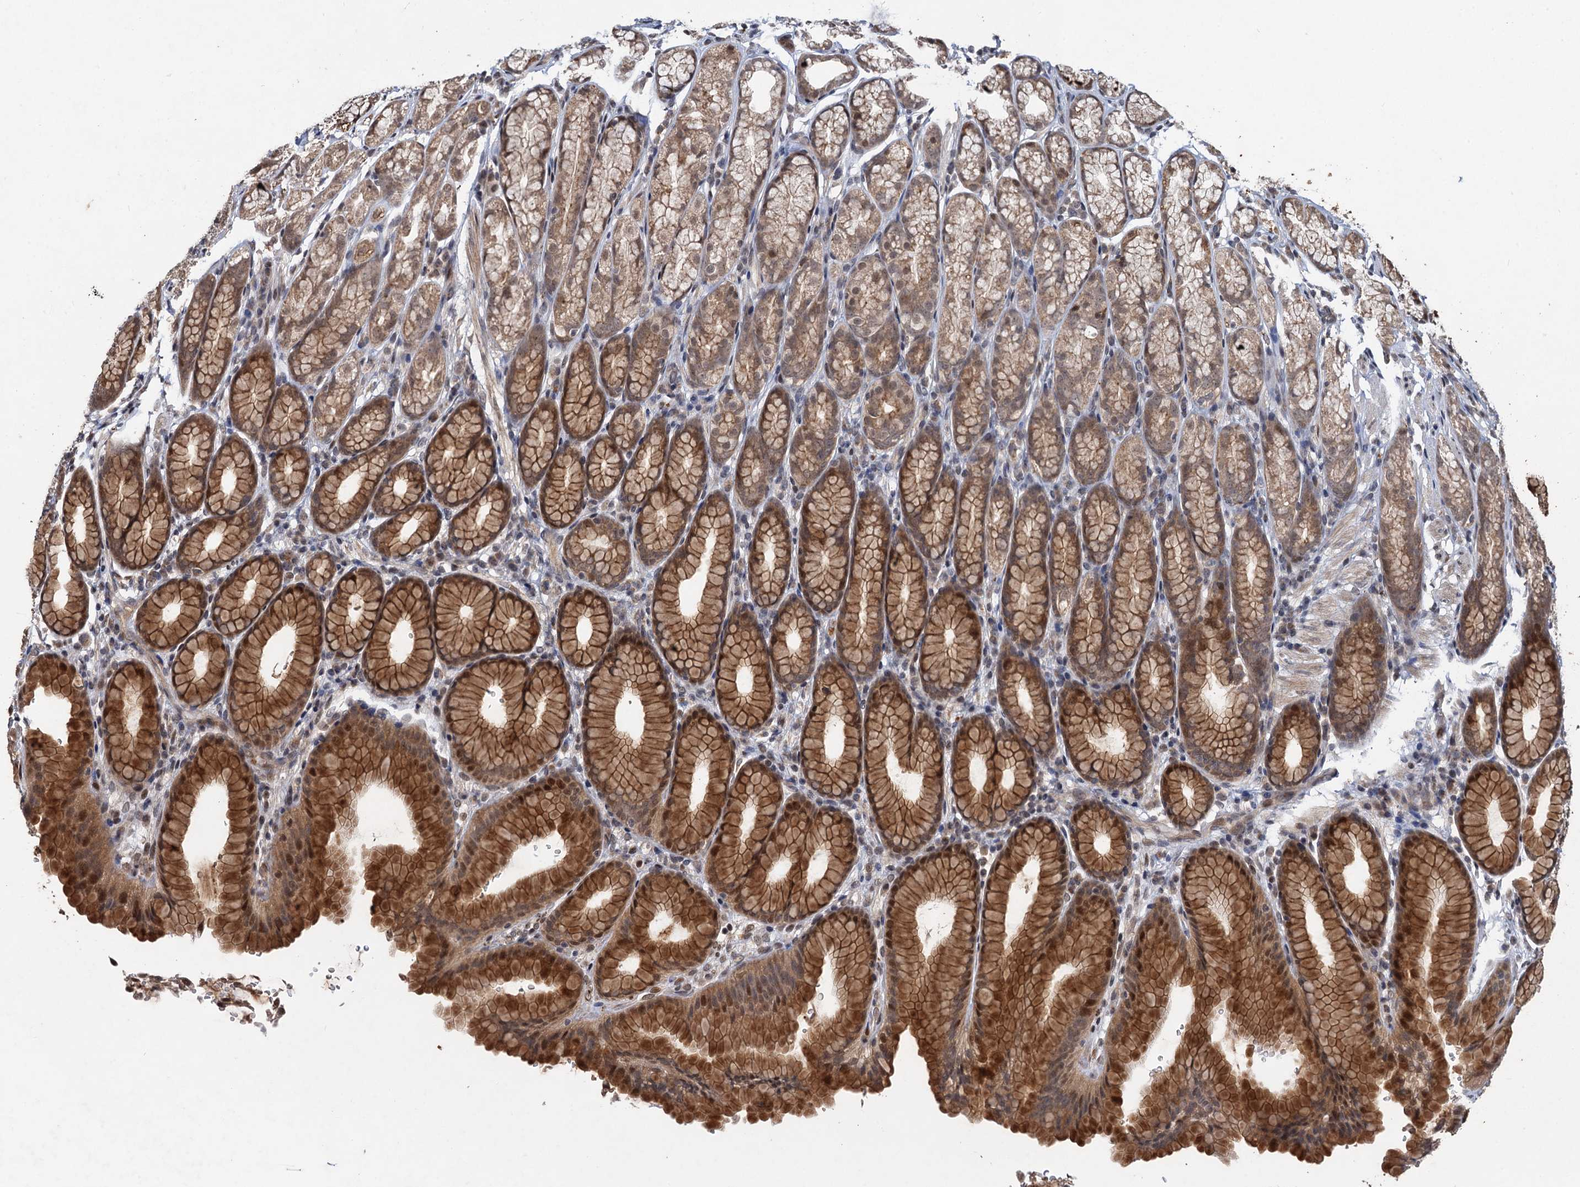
{"staining": {"intensity": "strong", "quantity": ">75%", "location": "cytoplasmic/membranous,nuclear"}, "tissue": "stomach", "cell_type": "Glandular cells", "image_type": "normal", "snomed": [{"axis": "morphology", "description": "Normal tissue, NOS"}, {"axis": "topography", "description": "Stomach"}], "caption": "Immunohistochemistry (DAB (3,3'-diaminobenzidine)) staining of unremarkable stomach exhibits strong cytoplasmic/membranous,nuclear protein staining in approximately >75% of glandular cells.", "gene": "REP15", "patient": {"sex": "male", "age": 42}}